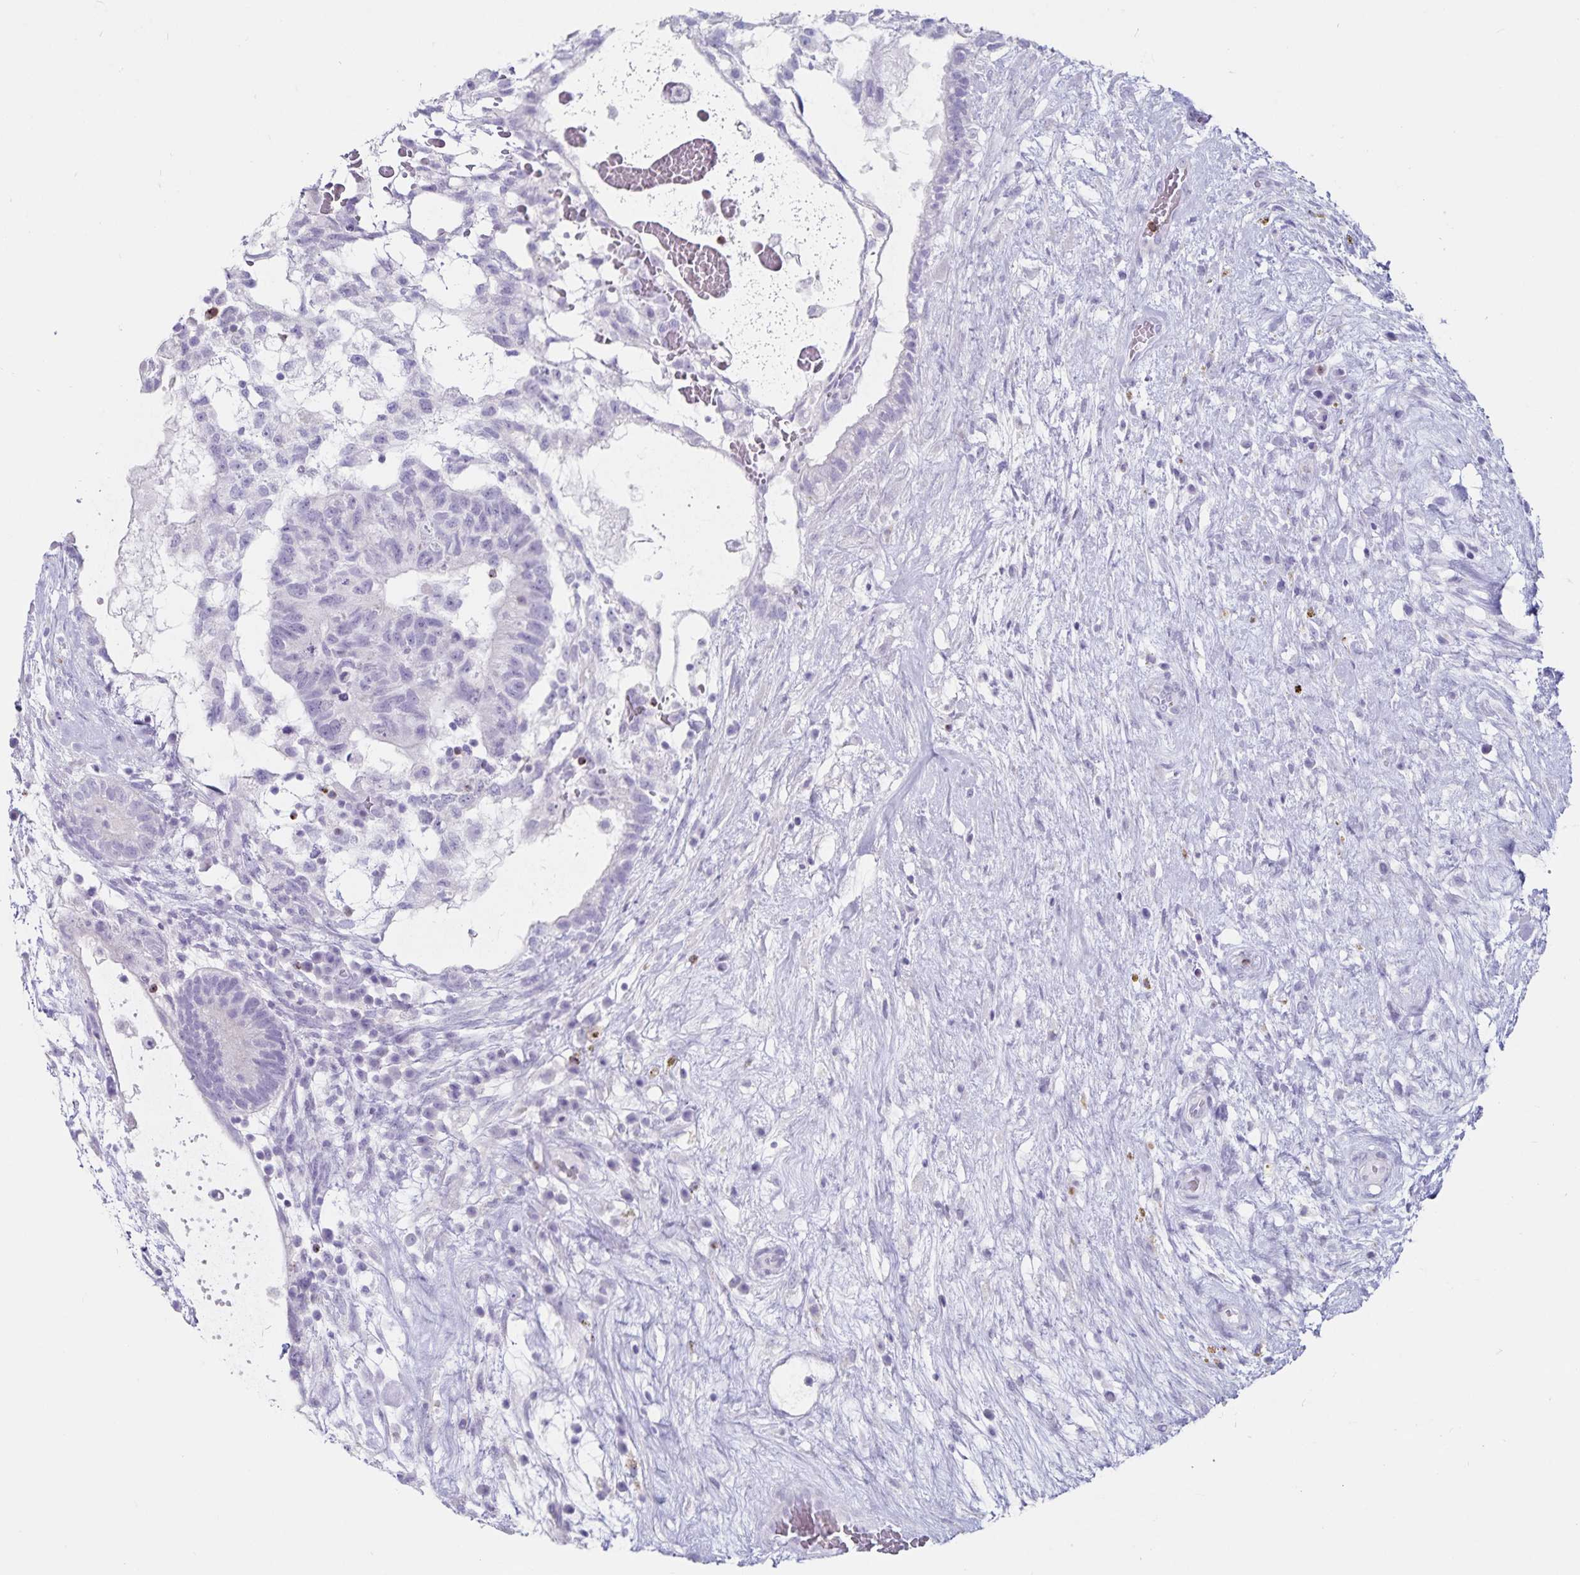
{"staining": {"intensity": "negative", "quantity": "none", "location": "none"}, "tissue": "testis cancer", "cell_type": "Tumor cells", "image_type": "cancer", "snomed": [{"axis": "morphology", "description": "Normal tissue, NOS"}, {"axis": "morphology", "description": "Carcinoma, Embryonal, NOS"}, {"axis": "topography", "description": "Testis"}], "caption": "A histopathology image of testis cancer stained for a protein reveals no brown staining in tumor cells.", "gene": "GNLY", "patient": {"sex": "male", "age": 32}}